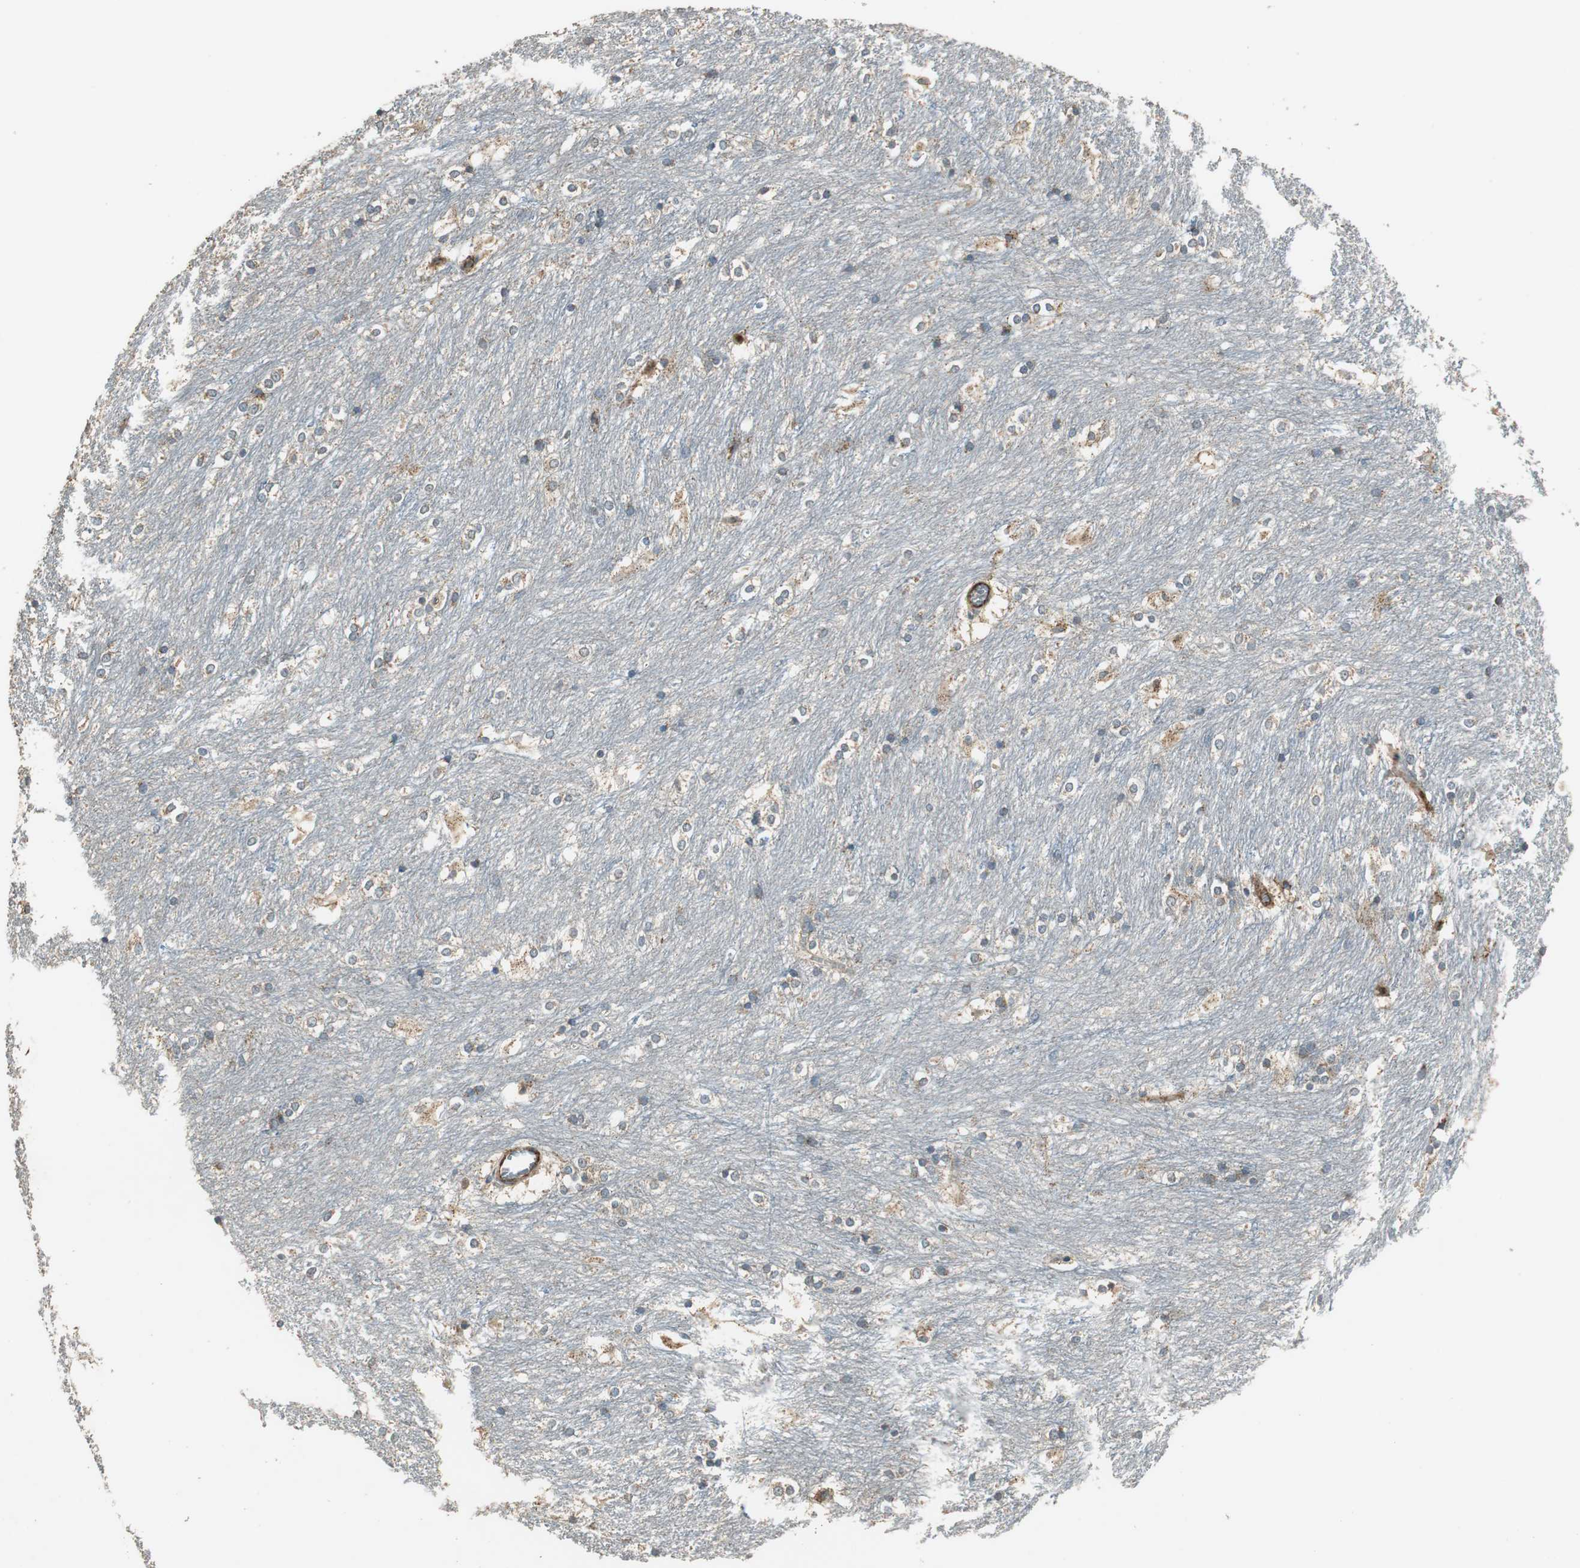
{"staining": {"intensity": "moderate", "quantity": "25%-75%", "location": "cytoplasmic/membranous"}, "tissue": "caudate", "cell_type": "Glial cells", "image_type": "normal", "snomed": [{"axis": "morphology", "description": "Normal tissue, NOS"}, {"axis": "topography", "description": "Lateral ventricle wall"}], "caption": "The image reveals staining of unremarkable caudate, revealing moderate cytoplasmic/membranous protein positivity (brown color) within glial cells.", "gene": "MSTO1", "patient": {"sex": "female", "age": 19}}